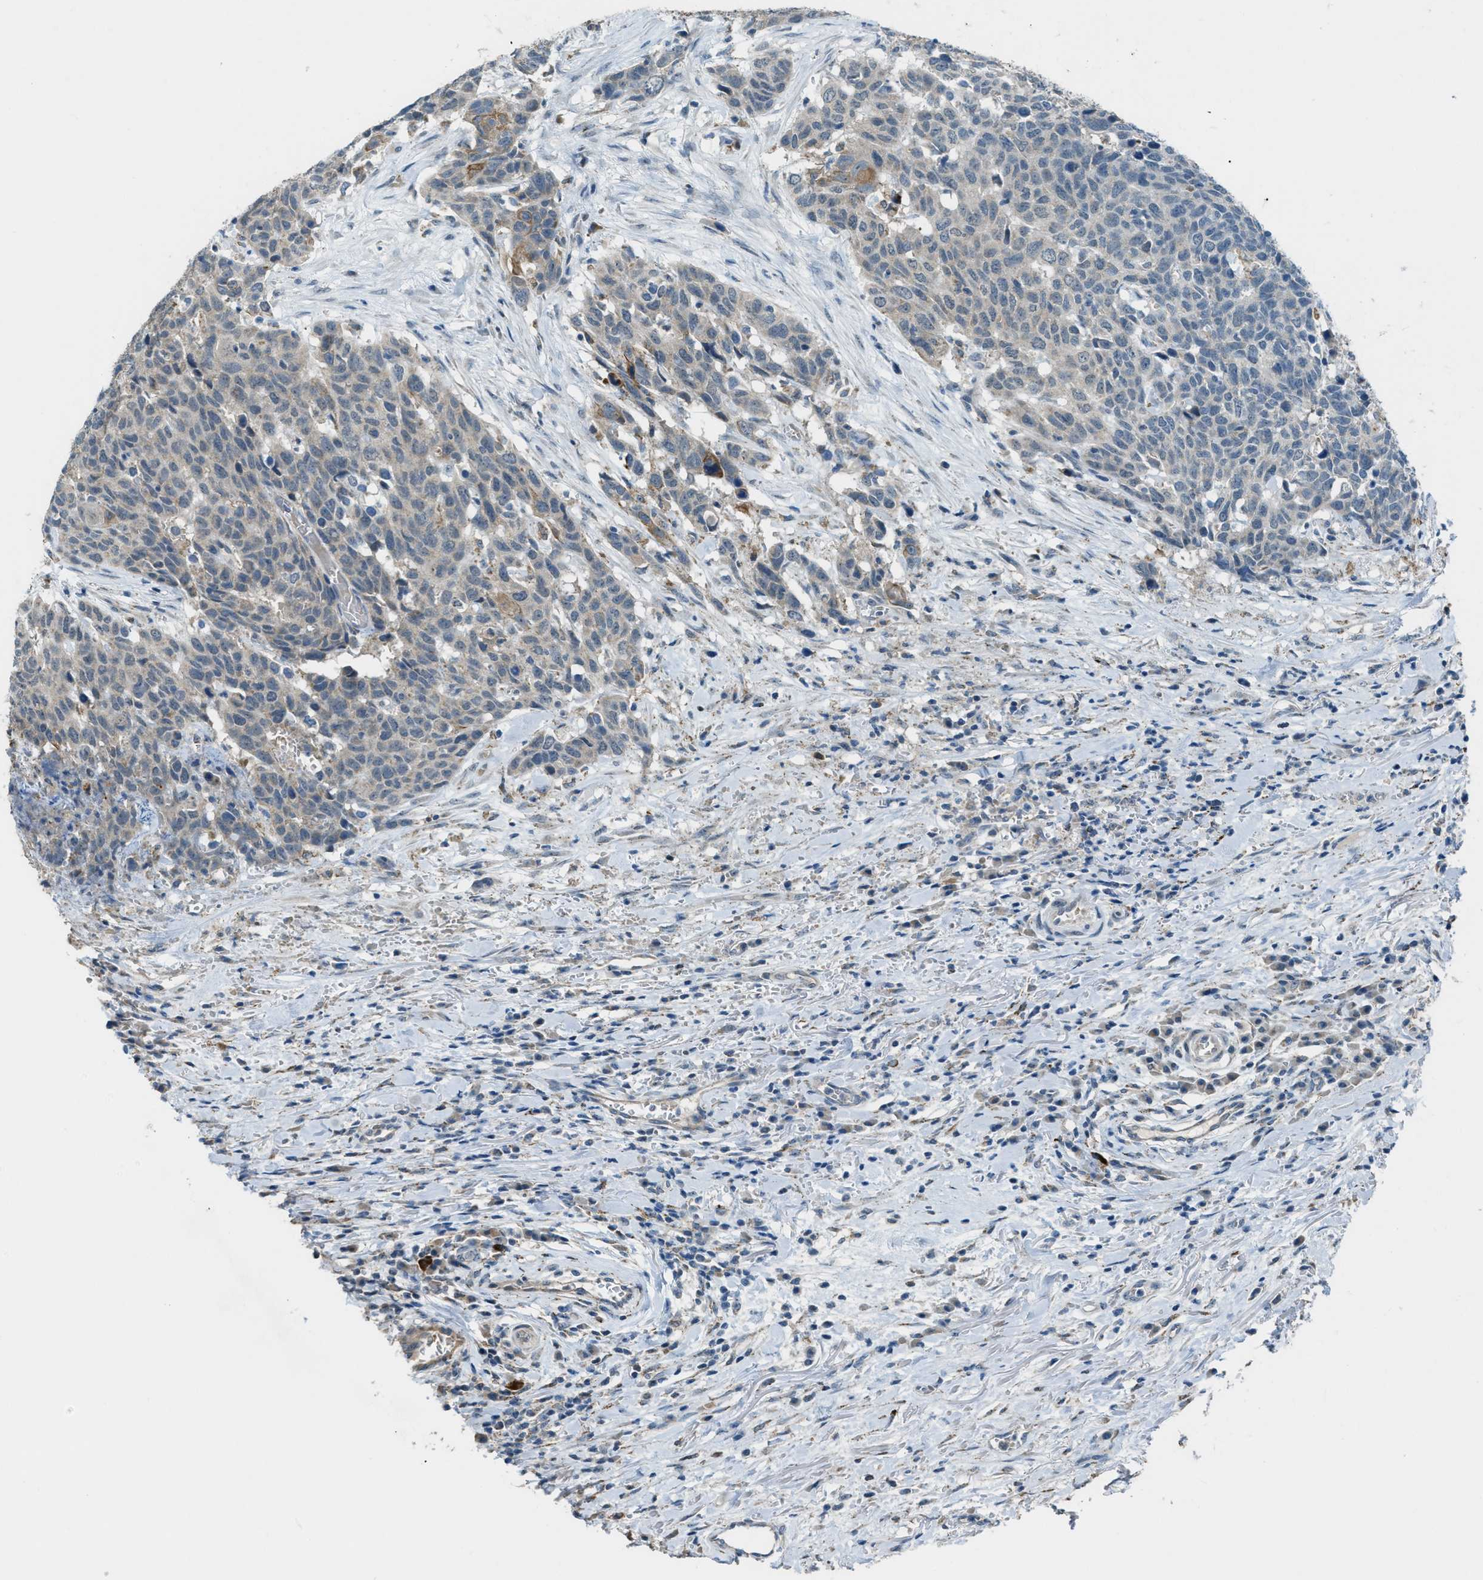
{"staining": {"intensity": "negative", "quantity": "none", "location": "none"}, "tissue": "head and neck cancer", "cell_type": "Tumor cells", "image_type": "cancer", "snomed": [{"axis": "morphology", "description": "Squamous cell carcinoma, NOS"}, {"axis": "topography", "description": "Head-Neck"}], "caption": "Histopathology image shows no protein positivity in tumor cells of head and neck cancer (squamous cell carcinoma) tissue.", "gene": "CDON", "patient": {"sex": "male", "age": 66}}